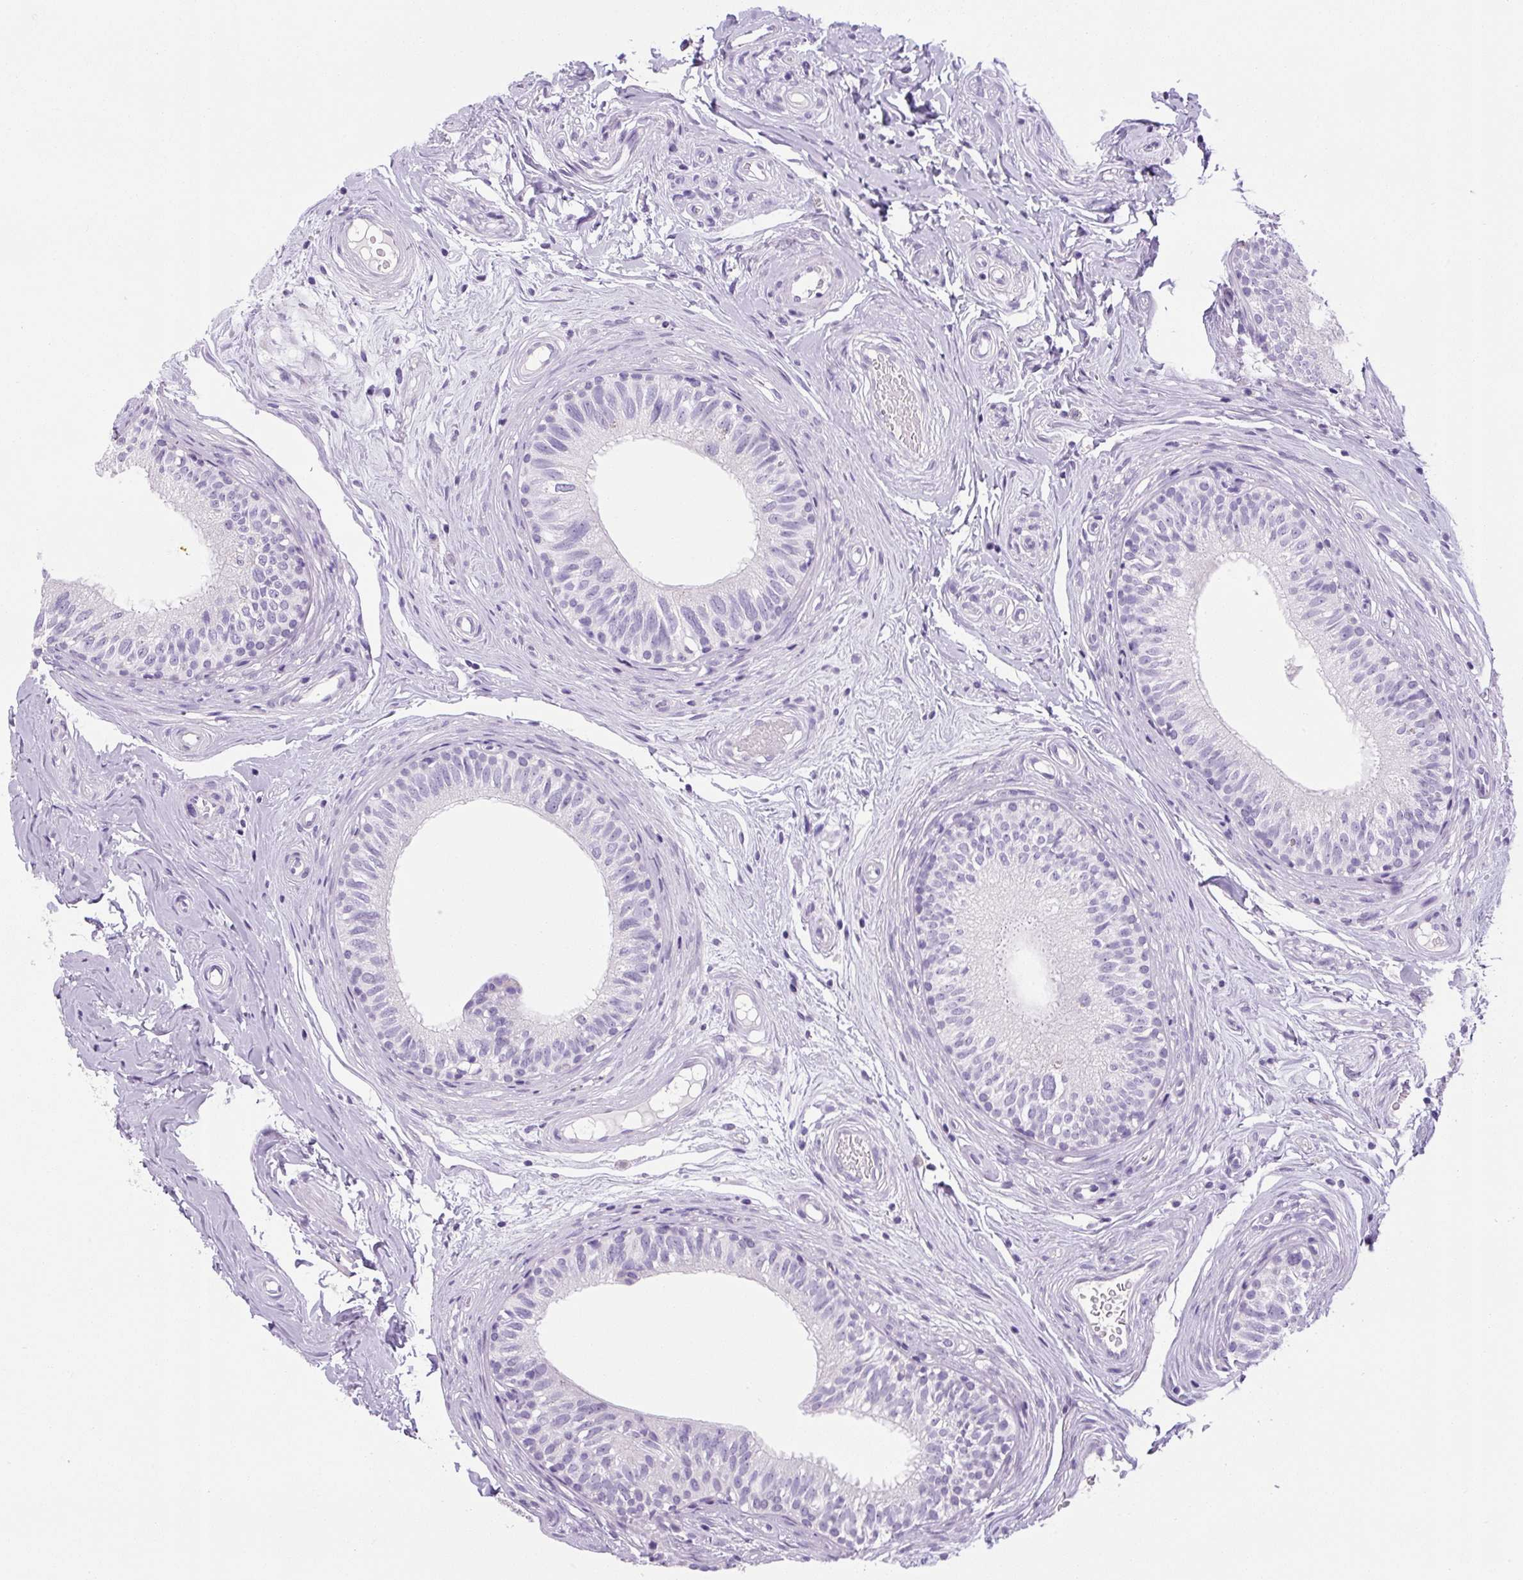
{"staining": {"intensity": "negative", "quantity": "none", "location": "none"}, "tissue": "epididymis", "cell_type": "Glandular cells", "image_type": "normal", "snomed": [{"axis": "morphology", "description": "Normal tissue, NOS"}, {"axis": "morphology", "description": "Seminoma, NOS"}, {"axis": "topography", "description": "Testis"}, {"axis": "topography", "description": "Epididymis"}], "caption": "Immunohistochemistry image of benign human epididymis stained for a protein (brown), which demonstrates no staining in glandular cells.", "gene": "CHGA", "patient": {"sex": "male", "age": 45}}